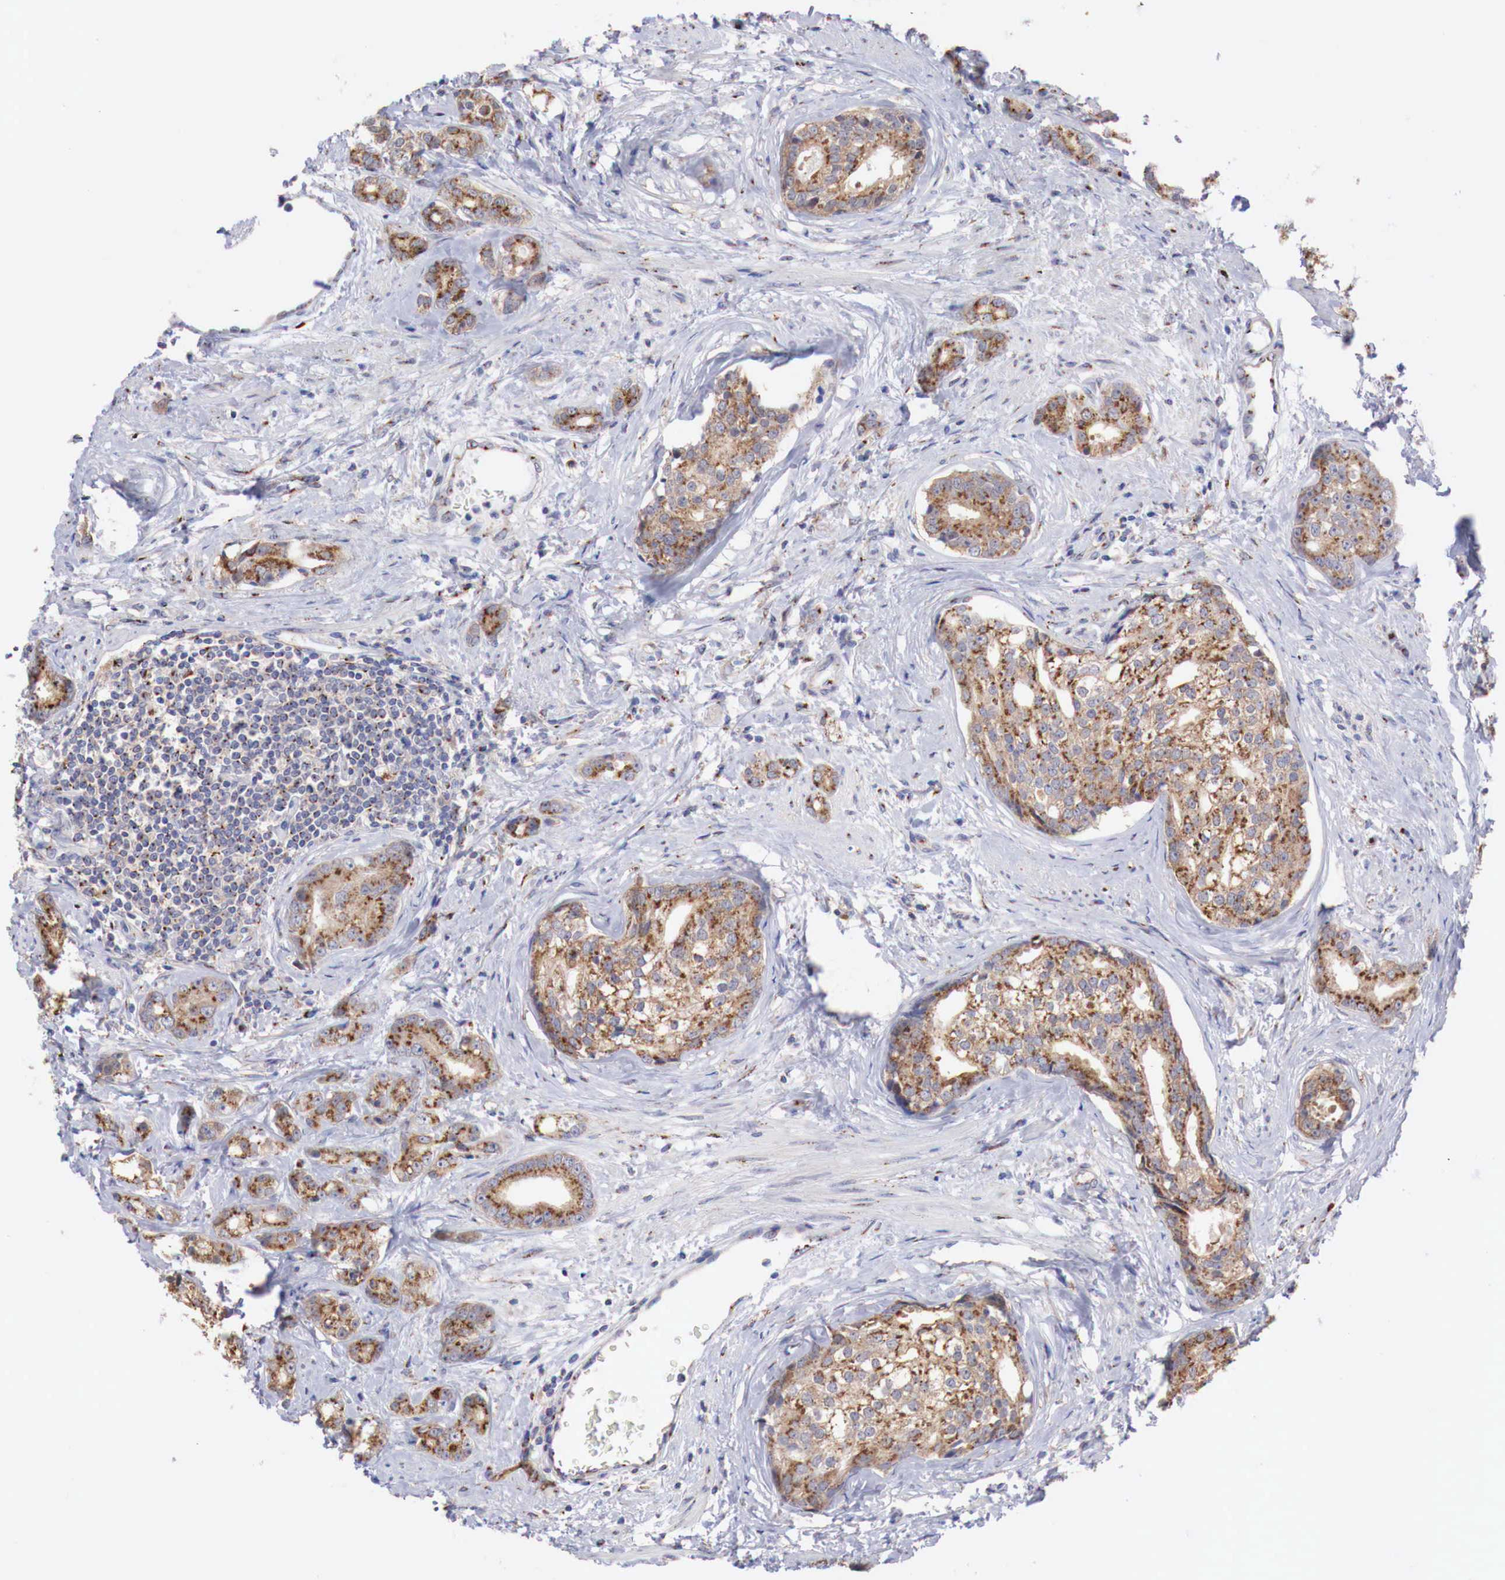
{"staining": {"intensity": "moderate", "quantity": ">75%", "location": "cytoplasmic/membranous"}, "tissue": "prostate cancer", "cell_type": "Tumor cells", "image_type": "cancer", "snomed": [{"axis": "morphology", "description": "Adenocarcinoma, Medium grade"}, {"axis": "topography", "description": "Prostate"}], "caption": "Protein expression analysis of prostate cancer (adenocarcinoma (medium-grade)) displays moderate cytoplasmic/membranous staining in about >75% of tumor cells. (DAB IHC, brown staining for protein, blue staining for nuclei).", "gene": "SYAP1", "patient": {"sex": "male", "age": 59}}